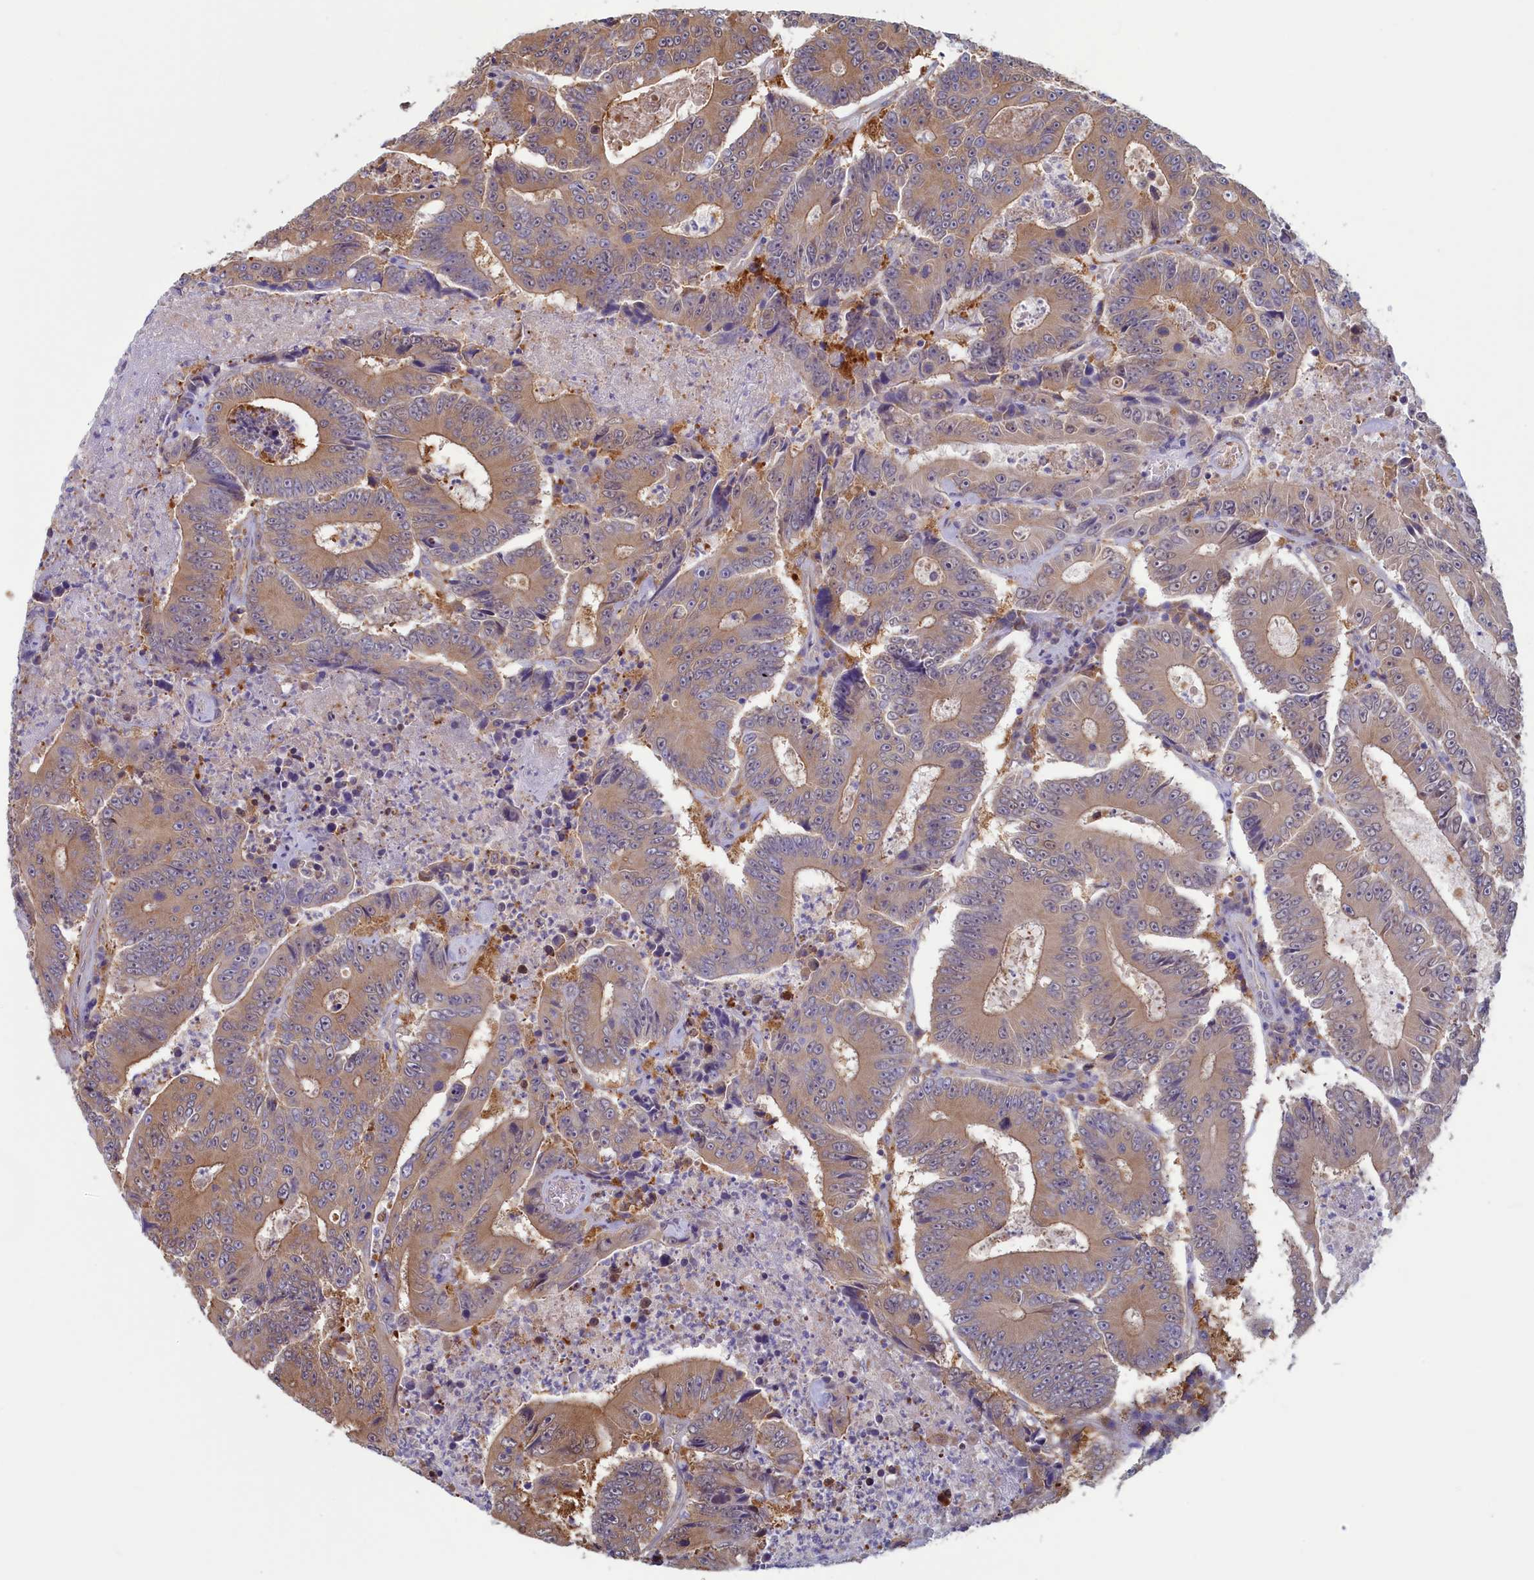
{"staining": {"intensity": "moderate", "quantity": ">75%", "location": "cytoplasmic/membranous"}, "tissue": "colorectal cancer", "cell_type": "Tumor cells", "image_type": "cancer", "snomed": [{"axis": "morphology", "description": "Adenocarcinoma, NOS"}, {"axis": "topography", "description": "Colon"}], "caption": "About >75% of tumor cells in human colorectal cancer show moderate cytoplasmic/membranous protein expression as visualized by brown immunohistochemical staining.", "gene": "SYNDIG1L", "patient": {"sex": "male", "age": 83}}